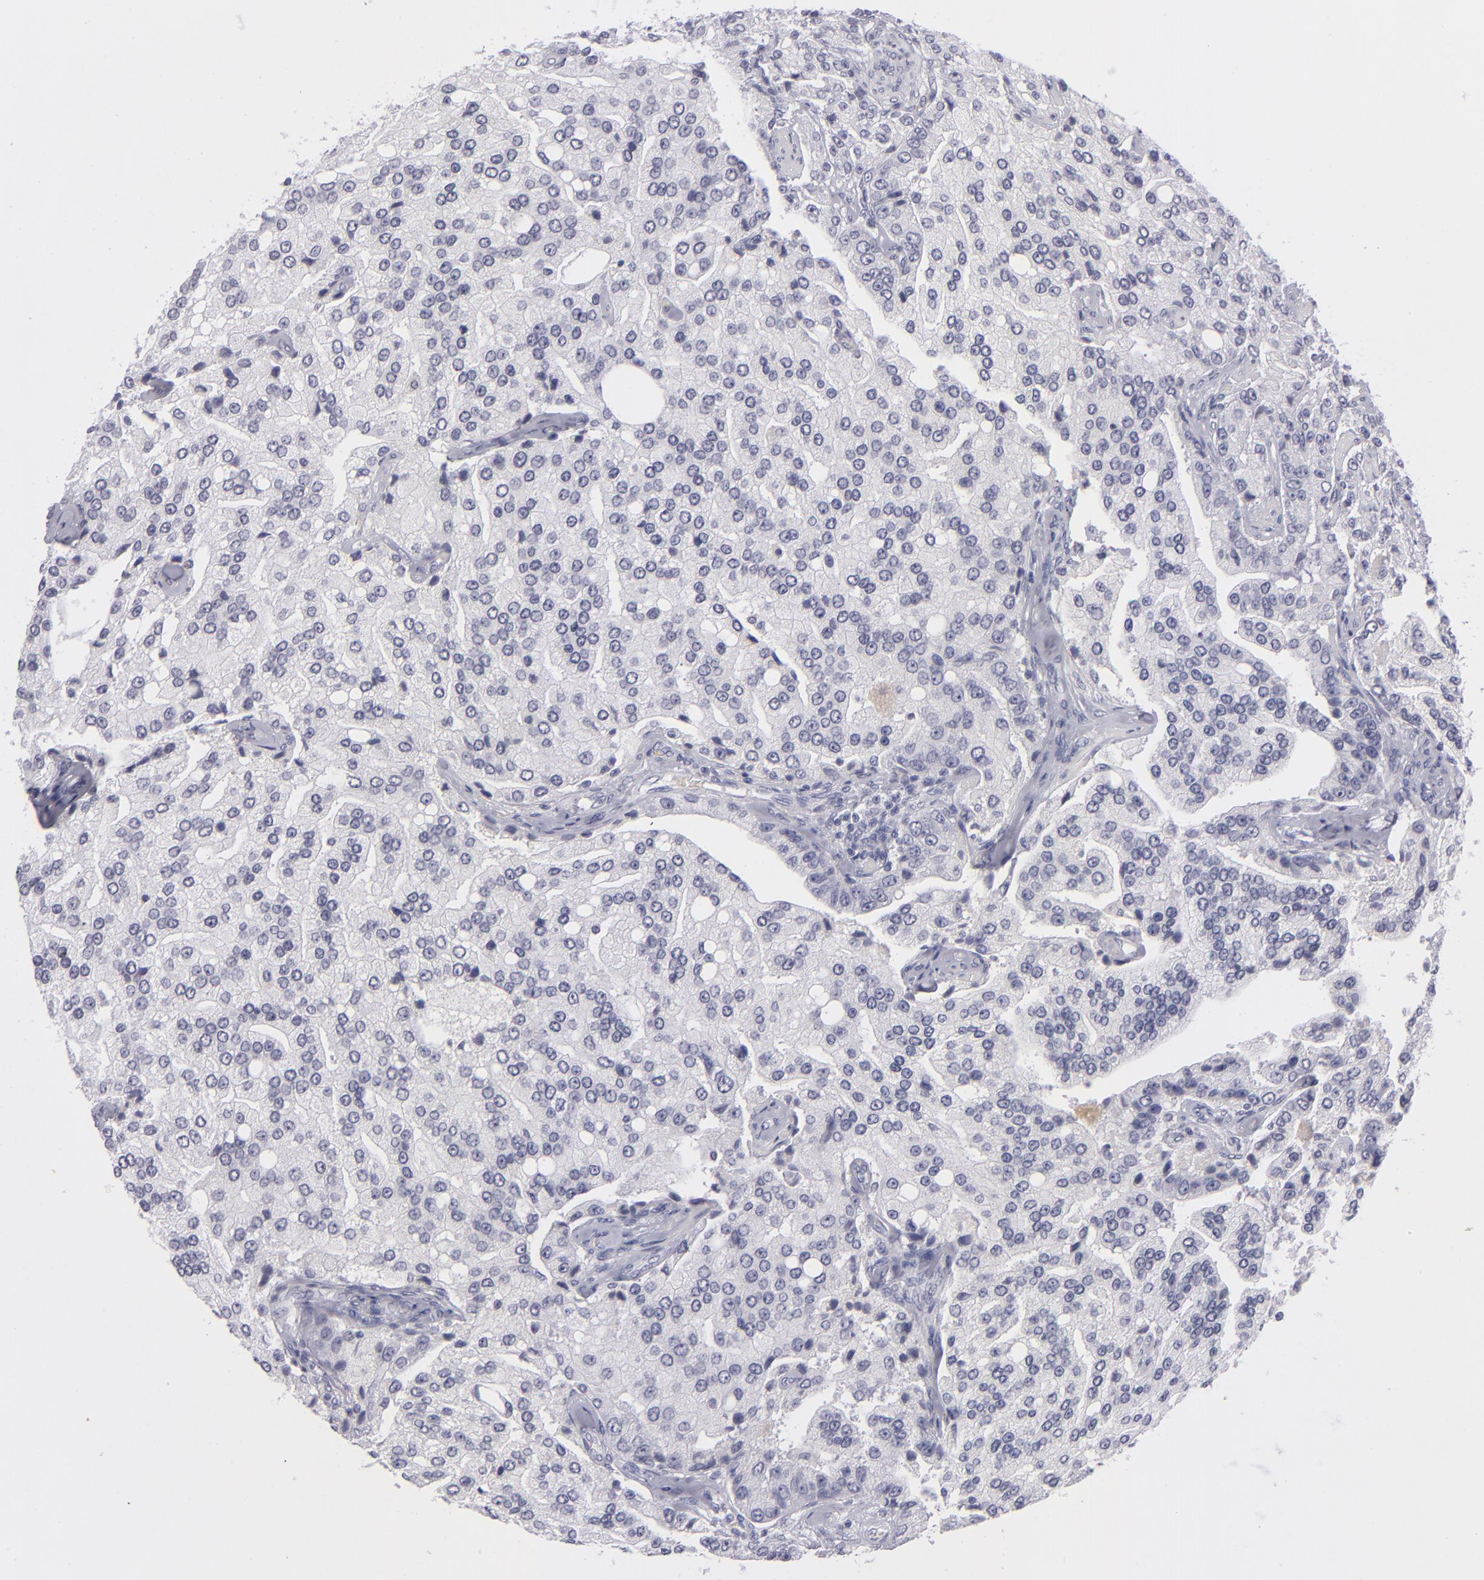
{"staining": {"intensity": "negative", "quantity": "none", "location": "none"}, "tissue": "prostate cancer", "cell_type": "Tumor cells", "image_type": "cancer", "snomed": [{"axis": "morphology", "description": "Adenocarcinoma, Medium grade"}, {"axis": "topography", "description": "Prostate"}], "caption": "An image of prostate cancer (adenocarcinoma (medium-grade)) stained for a protein exhibits no brown staining in tumor cells.", "gene": "ITGB4", "patient": {"sex": "male", "age": 72}}